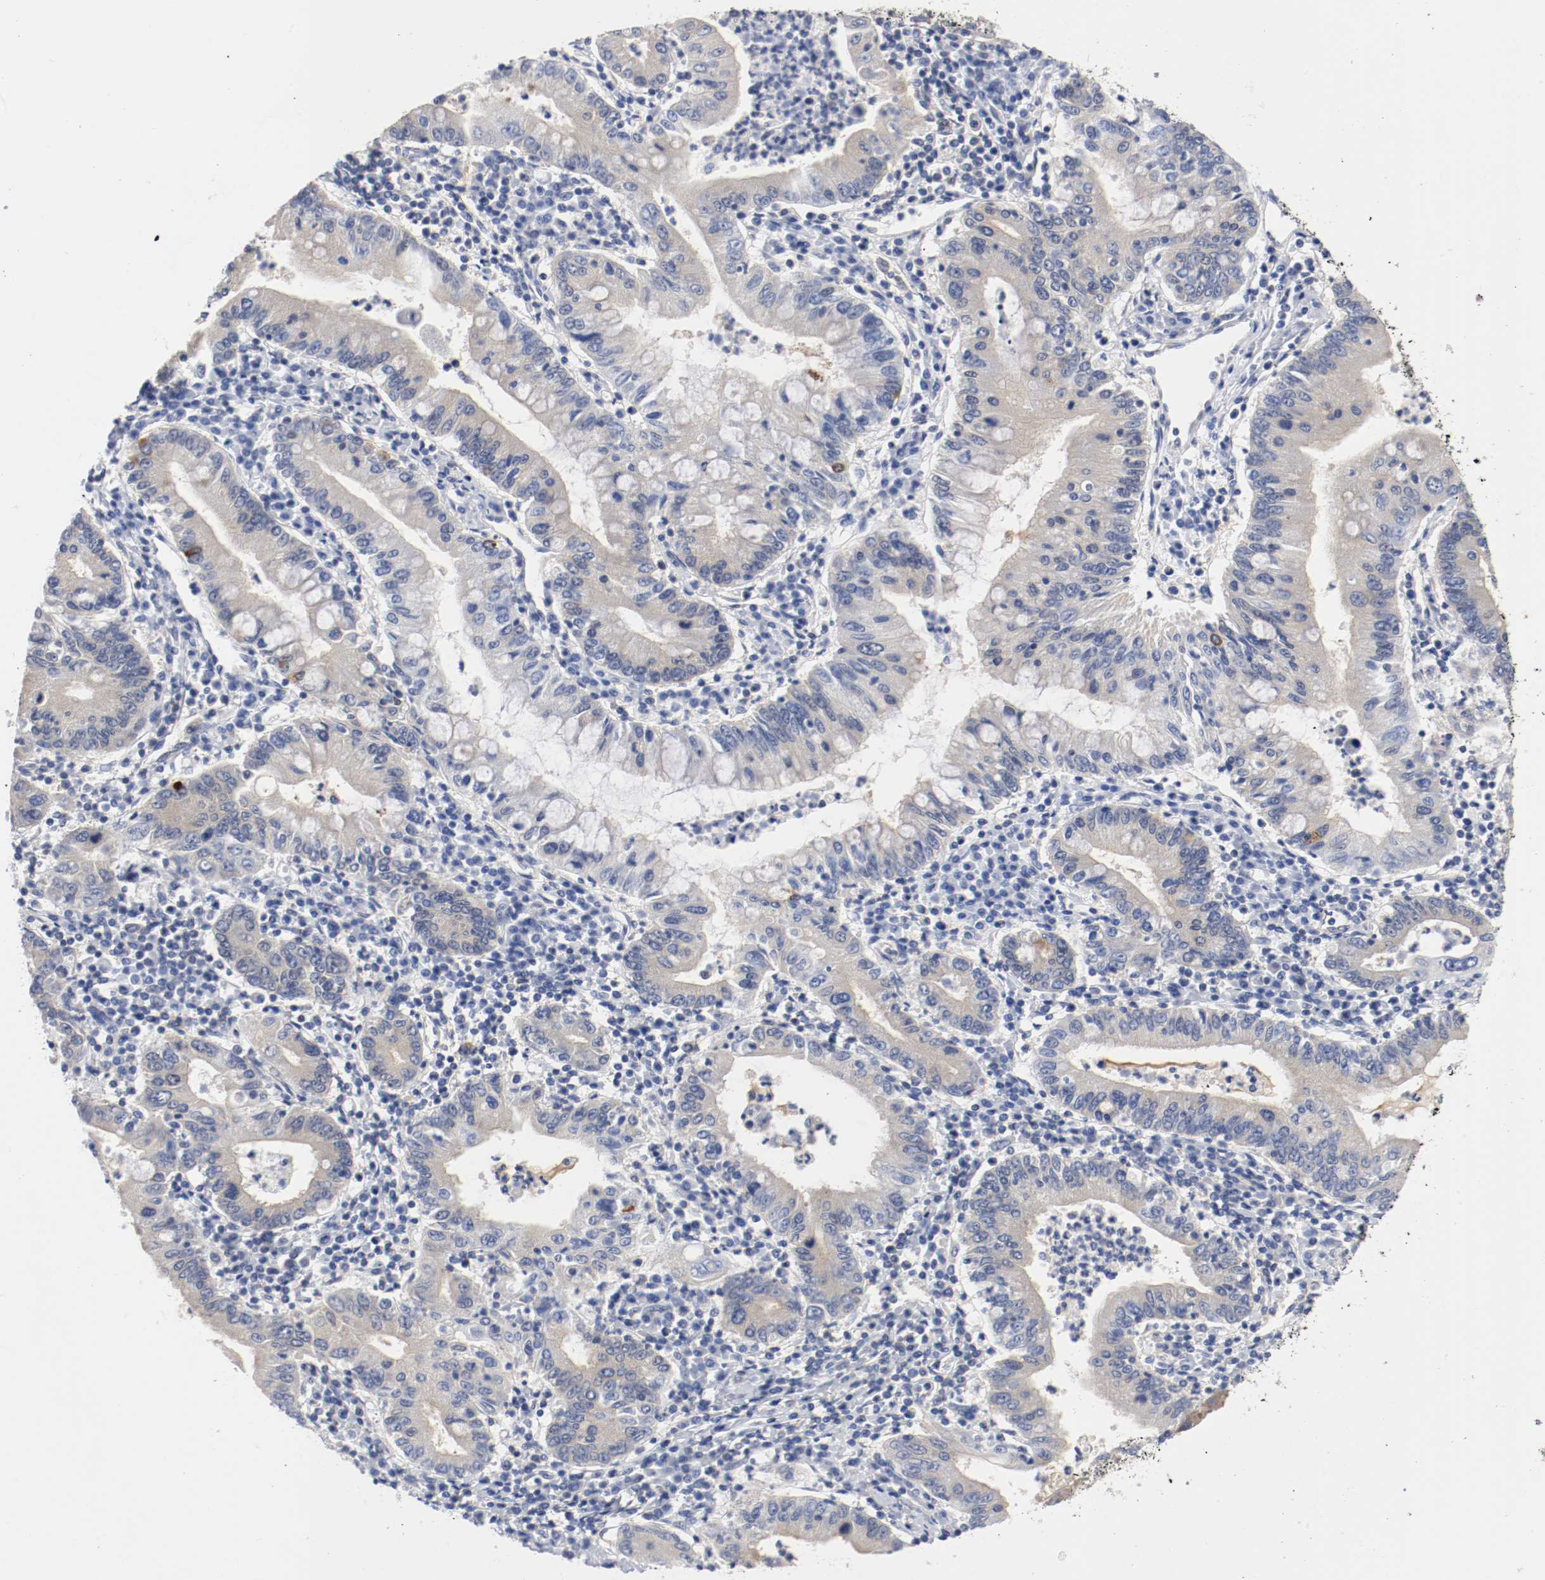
{"staining": {"intensity": "weak", "quantity": ">75%", "location": "cytoplasmic/membranous"}, "tissue": "stomach cancer", "cell_type": "Tumor cells", "image_type": "cancer", "snomed": [{"axis": "morphology", "description": "Normal tissue, NOS"}, {"axis": "morphology", "description": "Adenocarcinoma, NOS"}, {"axis": "topography", "description": "Esophagus"}, {"axis": "topography", "description": "Stomach, upper"}, {"axis": "topography", "description": "Peripheral nerve tissue"}], "caption": "Protein staining of adenocarcinoma (stomach) tissue exhibits weak cytoplasmic/membranous staining in about >75% of tumor cells. (DAB IHC with brightfield microscopy, high magnification).", "gene": "HGS", "patient": {"sex": "male", "age": 62}}